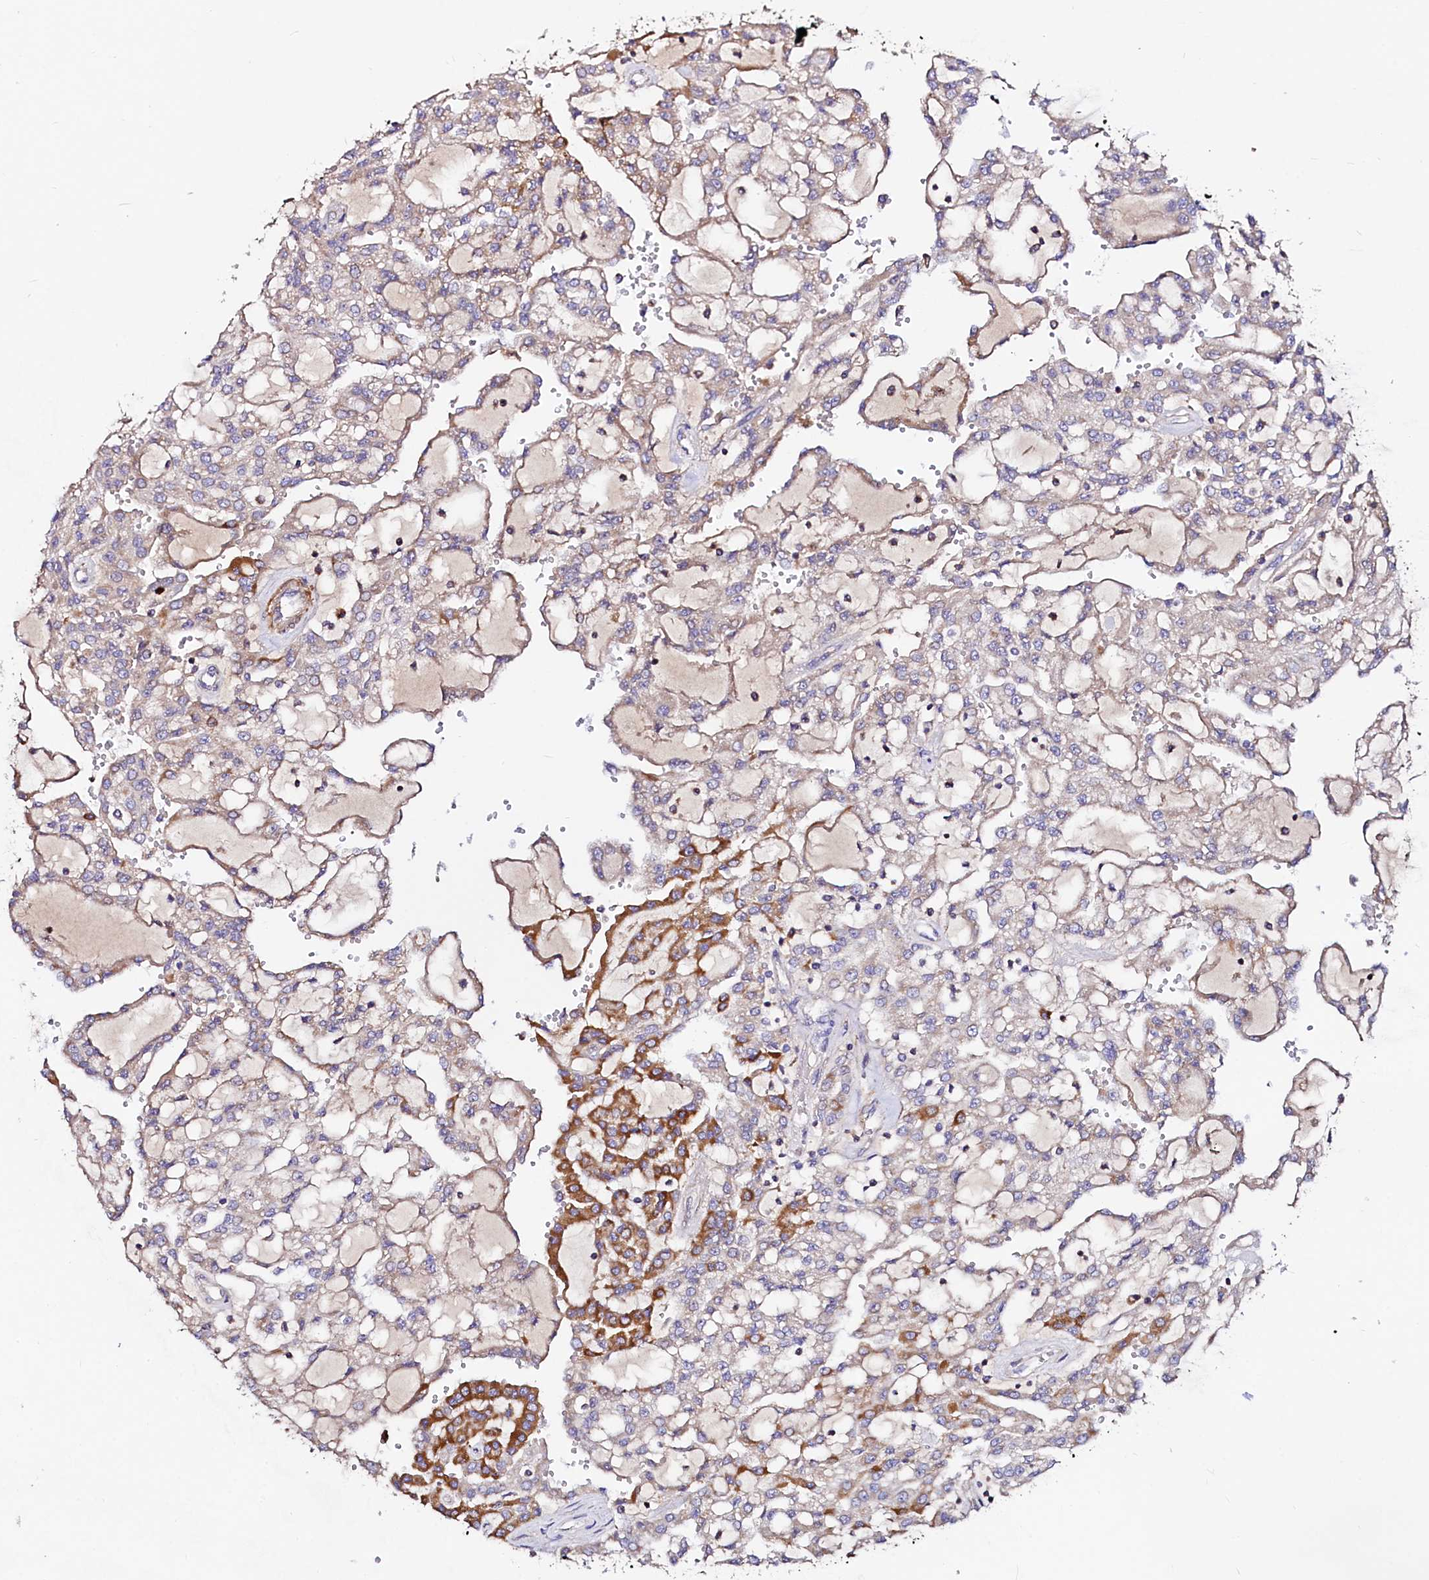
{"staining": {"intensity": "moderate", "quantity": "<25%", "location": "cytoplasmic/membranous"}, "tissue": "renal cancer", "cell_type": "Tumor cells", "image_type": "cancer", "snomed": [{"axis": "morphology", "description": "Adenocarcinoma, NOS"}, {"axis": "topography", "description": "Kidney"}], "caption": "An IHC micrograph of tumor tissue is shown. Protein staining in brown highlights moderate cytoplasmic/membranous positivity in renal adenocarcinoma within tumor cells.", "gene": "CIAO3", "patient": {"sex": "male", "age": 63}}